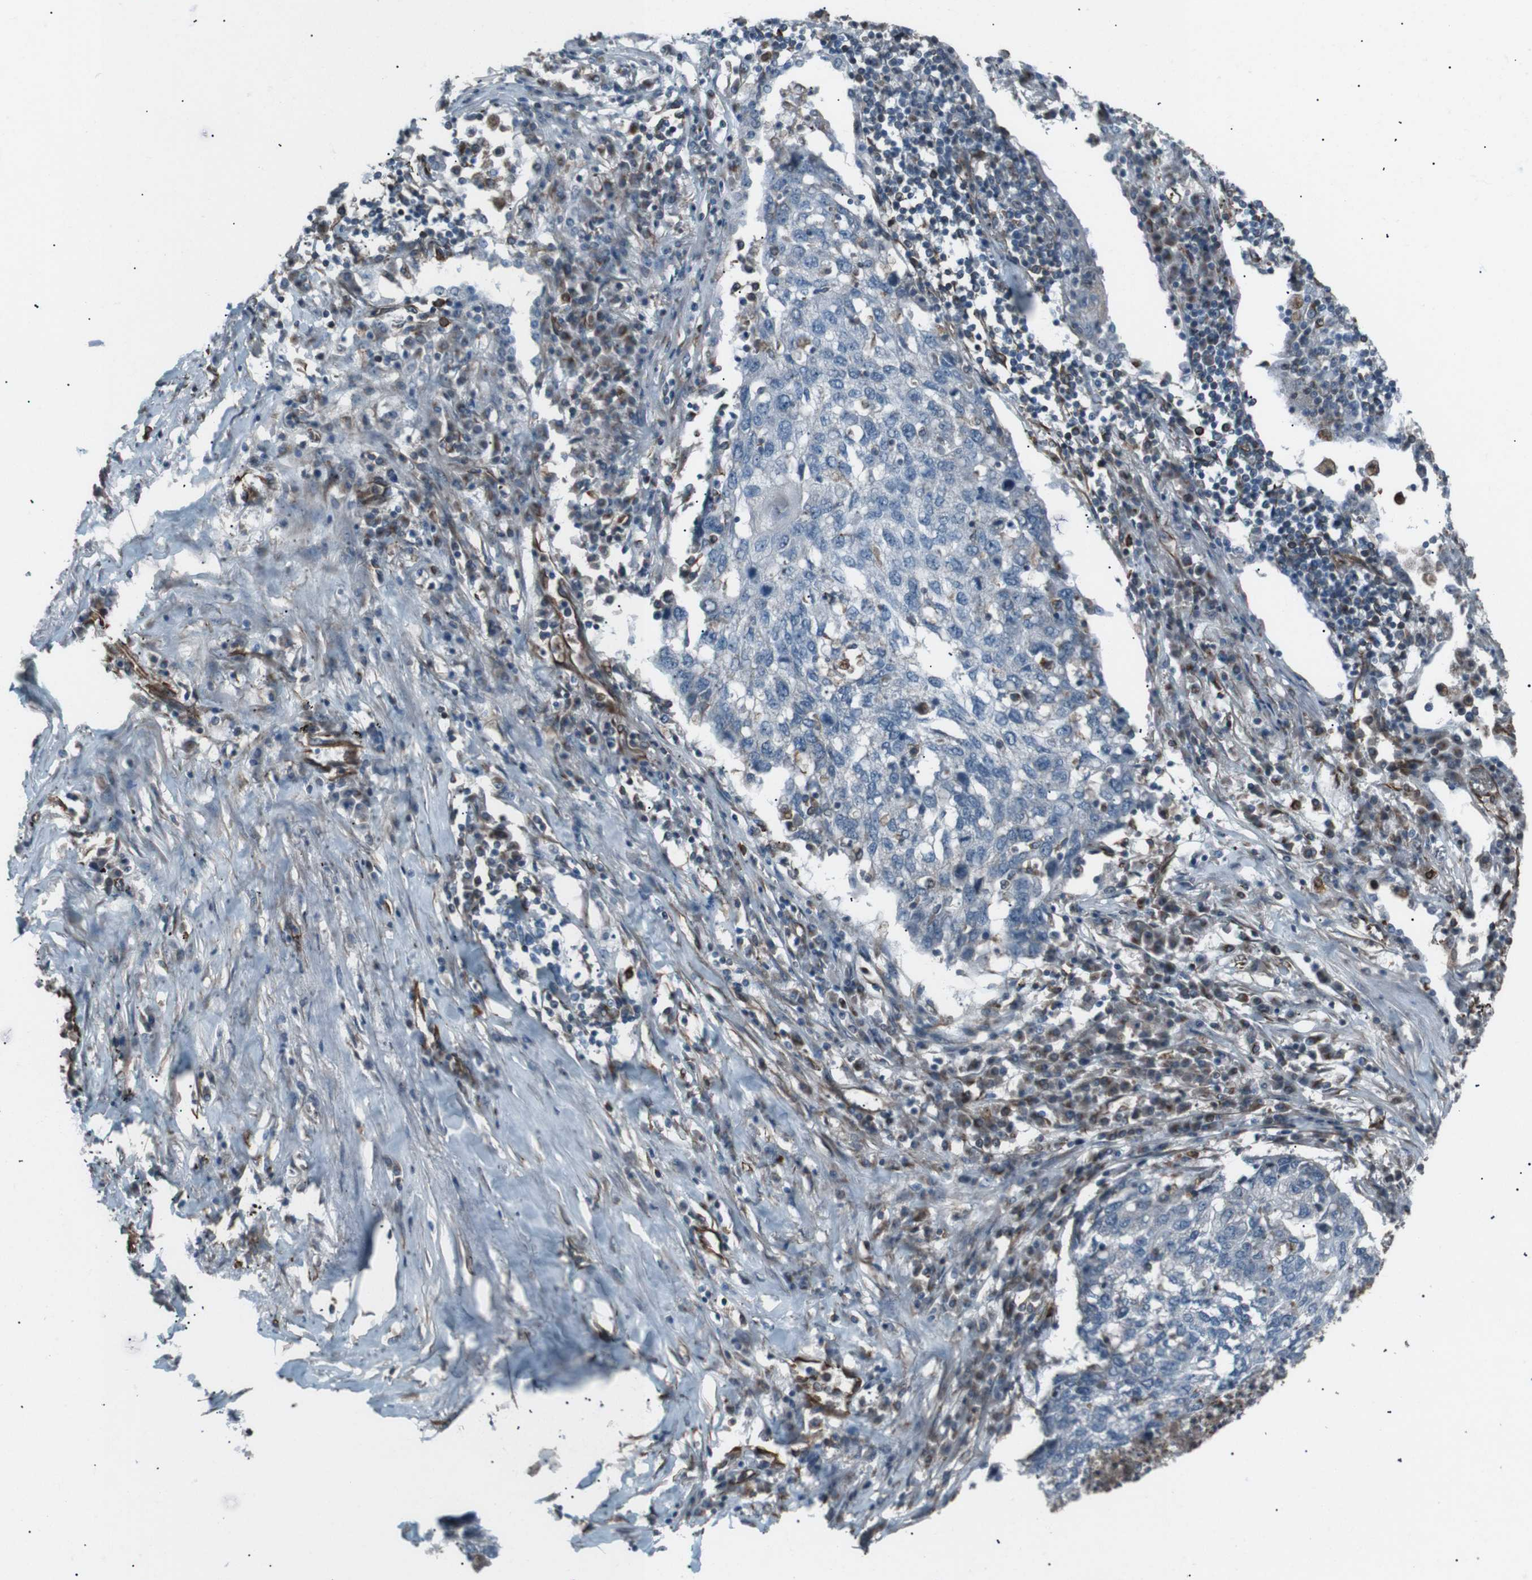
{"staining": {"intensity": "negative", "quantity": "none", "location": "none"}, "tissue": "lung cancer", "cell_type": "Tumor cells", "image_type": "cancer", "snomed": [{"axis": "morphology", "description": "Squamous cell carcinoma, NOS"}, {"axis": "topography", "description": "Lung"}], "caption": "An immunohistochemistry histopathology image of squamous cell carcinoma (lung) is shown. There is no staining in tumor cells of squamous cell carcinoma (lung). (DAB (3,3'-diaminobenzidine) IHC, high magnification).", "gene": "TMEM141", "patient": {"sex": "female", "age": 63}}